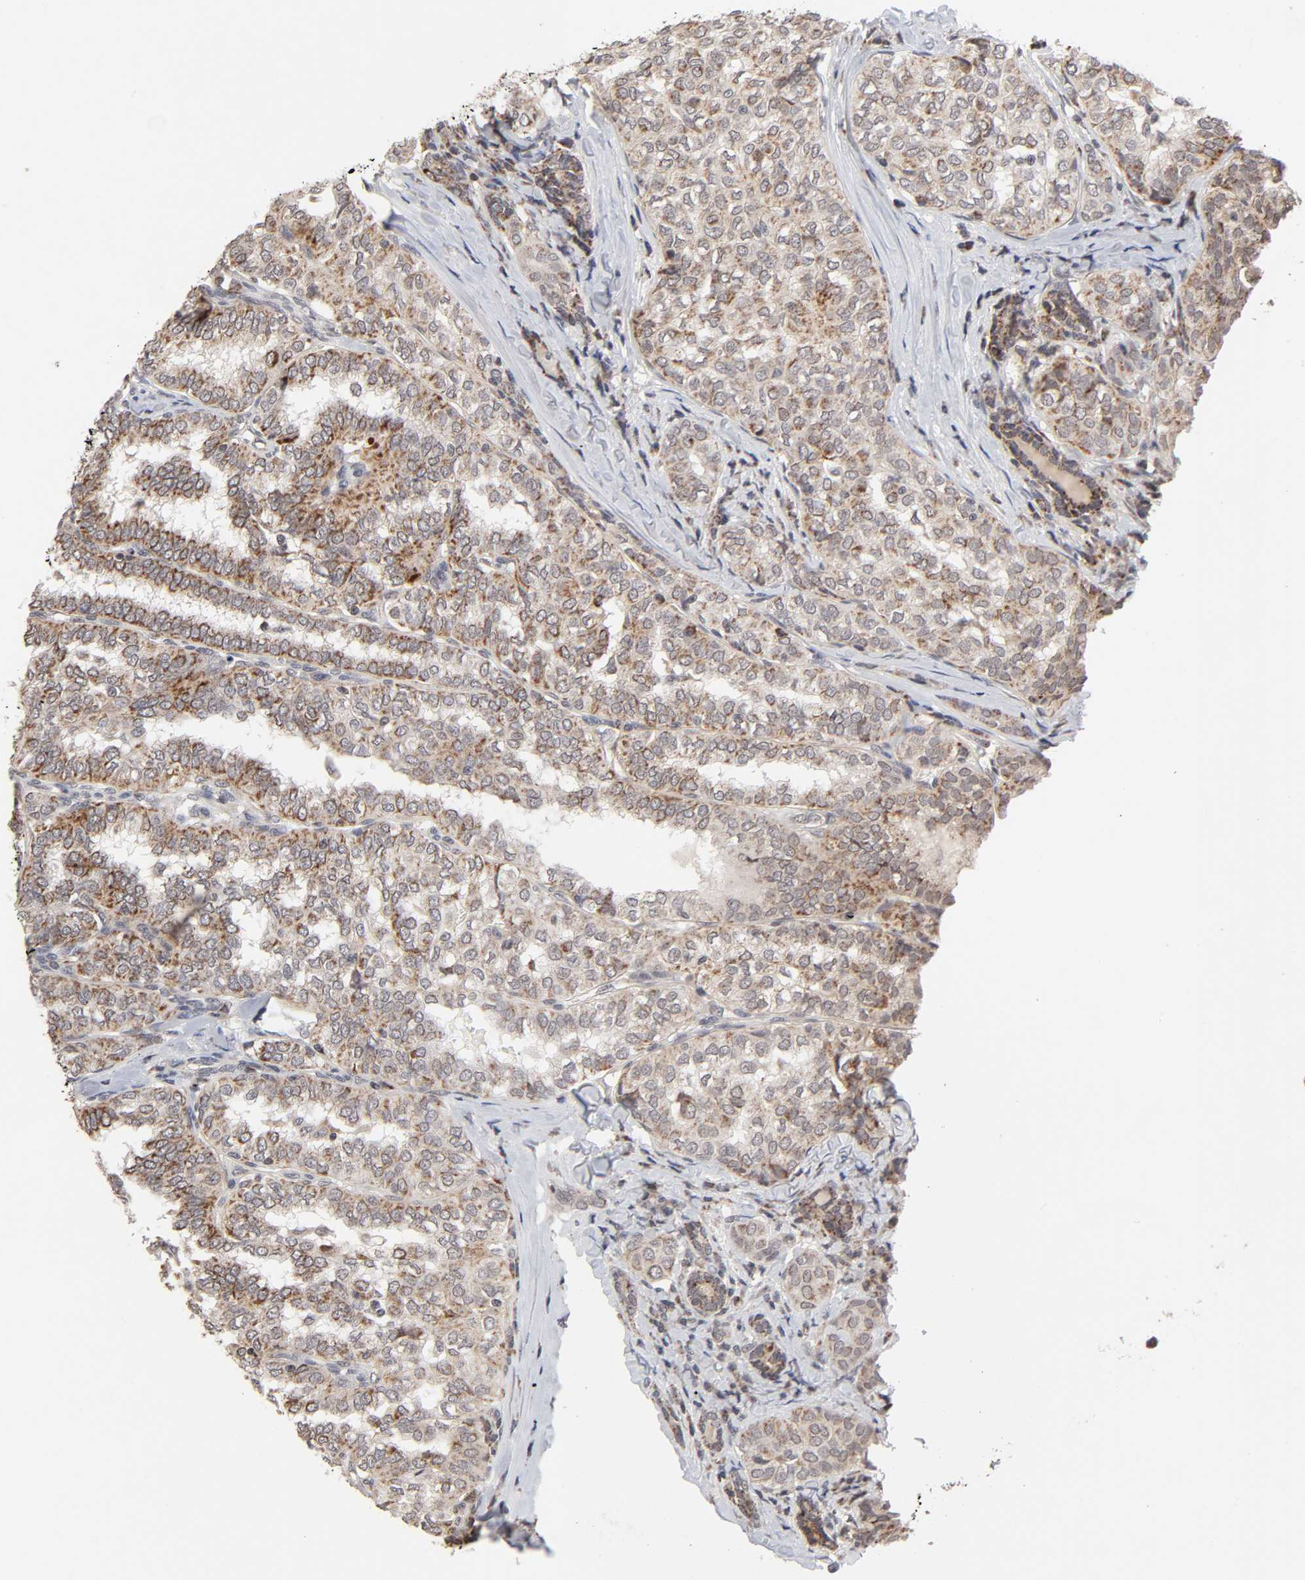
{"staining": {"intensity": "moderate", "quantity": ">75%", "location": "cytoplasmic/membranous"}, "tissue": "thyroid cancer", "cell_type": "Tumor cells", "image_type": "cancer", "snomed": [{"axis": "morphology", "description": "Papillary adenocarcinoma, NOS"}, {"axis": "topography", "description": "Thyroid gland"}], "caption": "Immunohistochemical staining of human thyroid cancer (papillary adenocarcinoma) shows medium levels of moderate cytoplasmic/membranous protein staining in approximately >75% of tumor cells.", "gene": "AUH", "patient": {"sex": "female", "age": 30}}